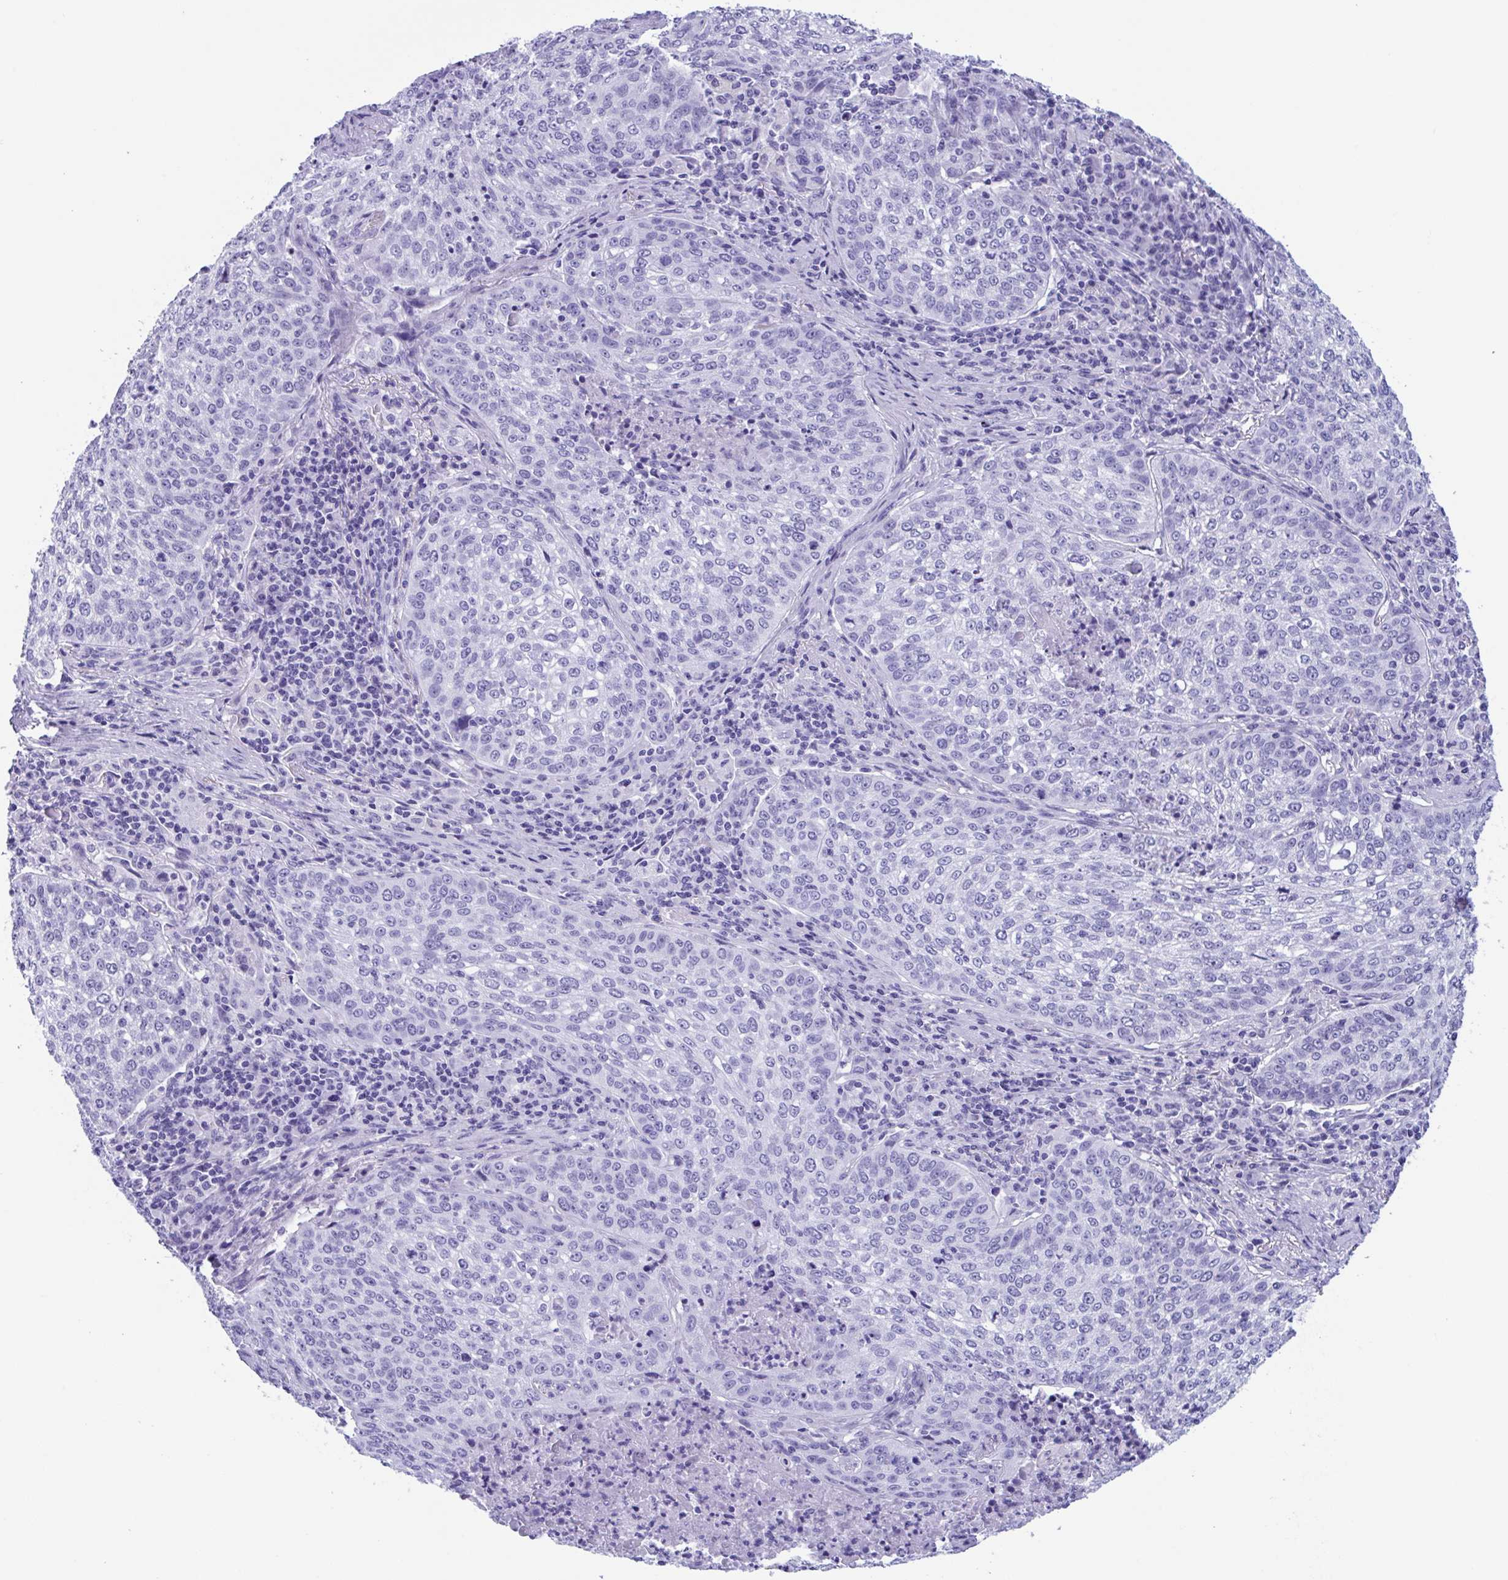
{"staining": {"intensity": "negative", "quantity": "none", "location": "none"}, "tissue": "lung cancer", "cell_type": "Tumor cells", "image_type": "cancer", "snomed": [{"axis": "morphology", "description": "Squamous cell carcinoma, NOS"}, {"axis": "topography", "description": "Lung"}], "caption": "High power microscopy image of an immunohistochemistry micrograph of lung cancer (squamous cell carcinoma), revealing no significant expression in tumor cells.", "gene": "ZNF850", "patient": {"sex": "male", "age": 63}}